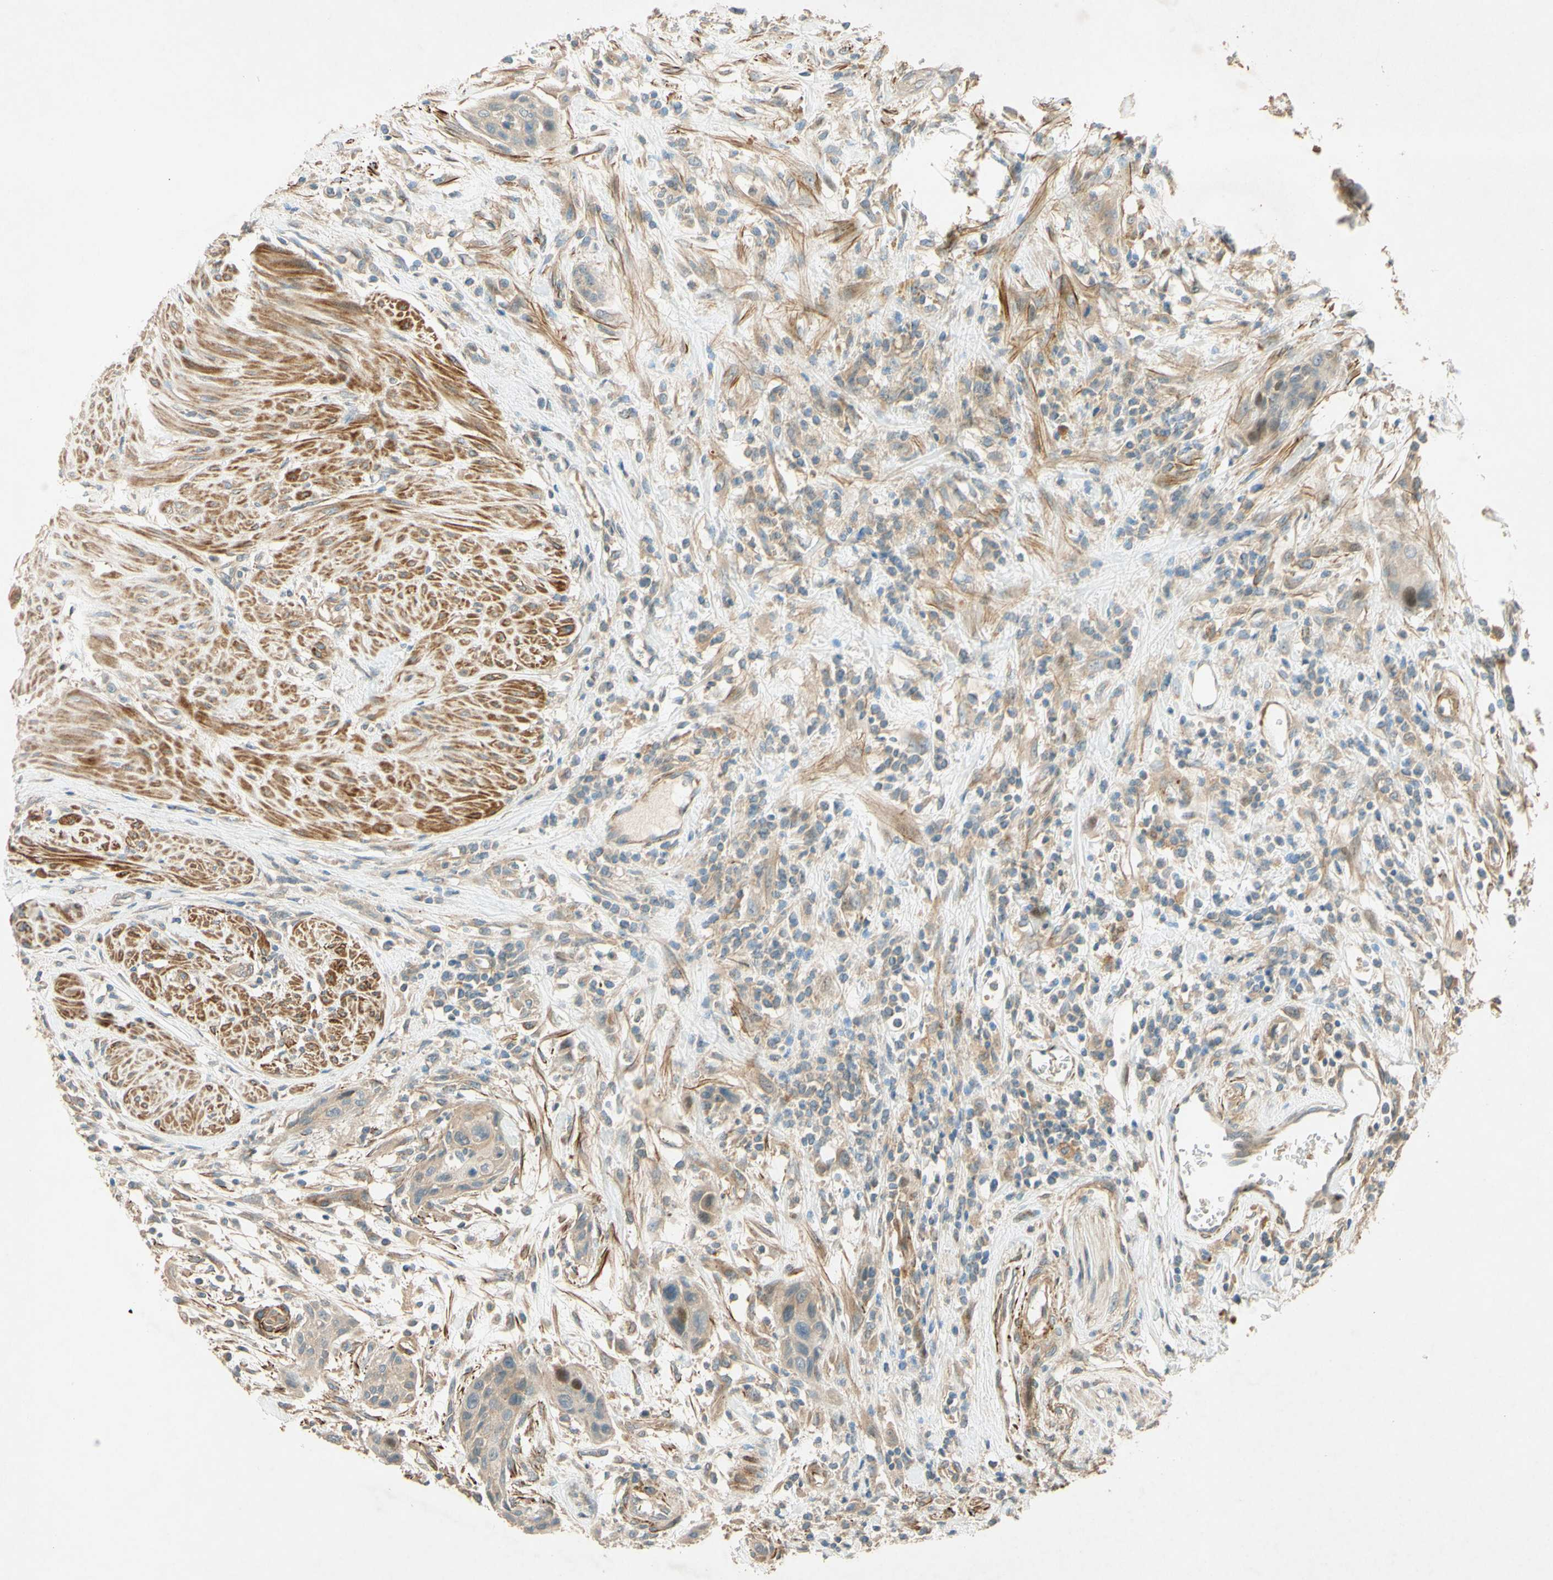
{"staining": {"intensity": "weak", "quantity": ">75%", "location": "cytoplasmic/membranous"}, "tissue": "urothelial cancer", "cell_type": "Tumor cells", "image_type": "cancer", "snomed": [{"axis": "morphology", "description": "Urothelial carcinoma, High grade"}, {"axis": "topography", "description": "Urinary bladder"}], "caption": "High-grade urothelial carcinoma stained for a protein (brown) exhibits weak cytoplasmic/membranous positive positivity in about >75% of tumor cells.", "gene": "ADAM17", "patient": {"sex": "male", "age": 35}}